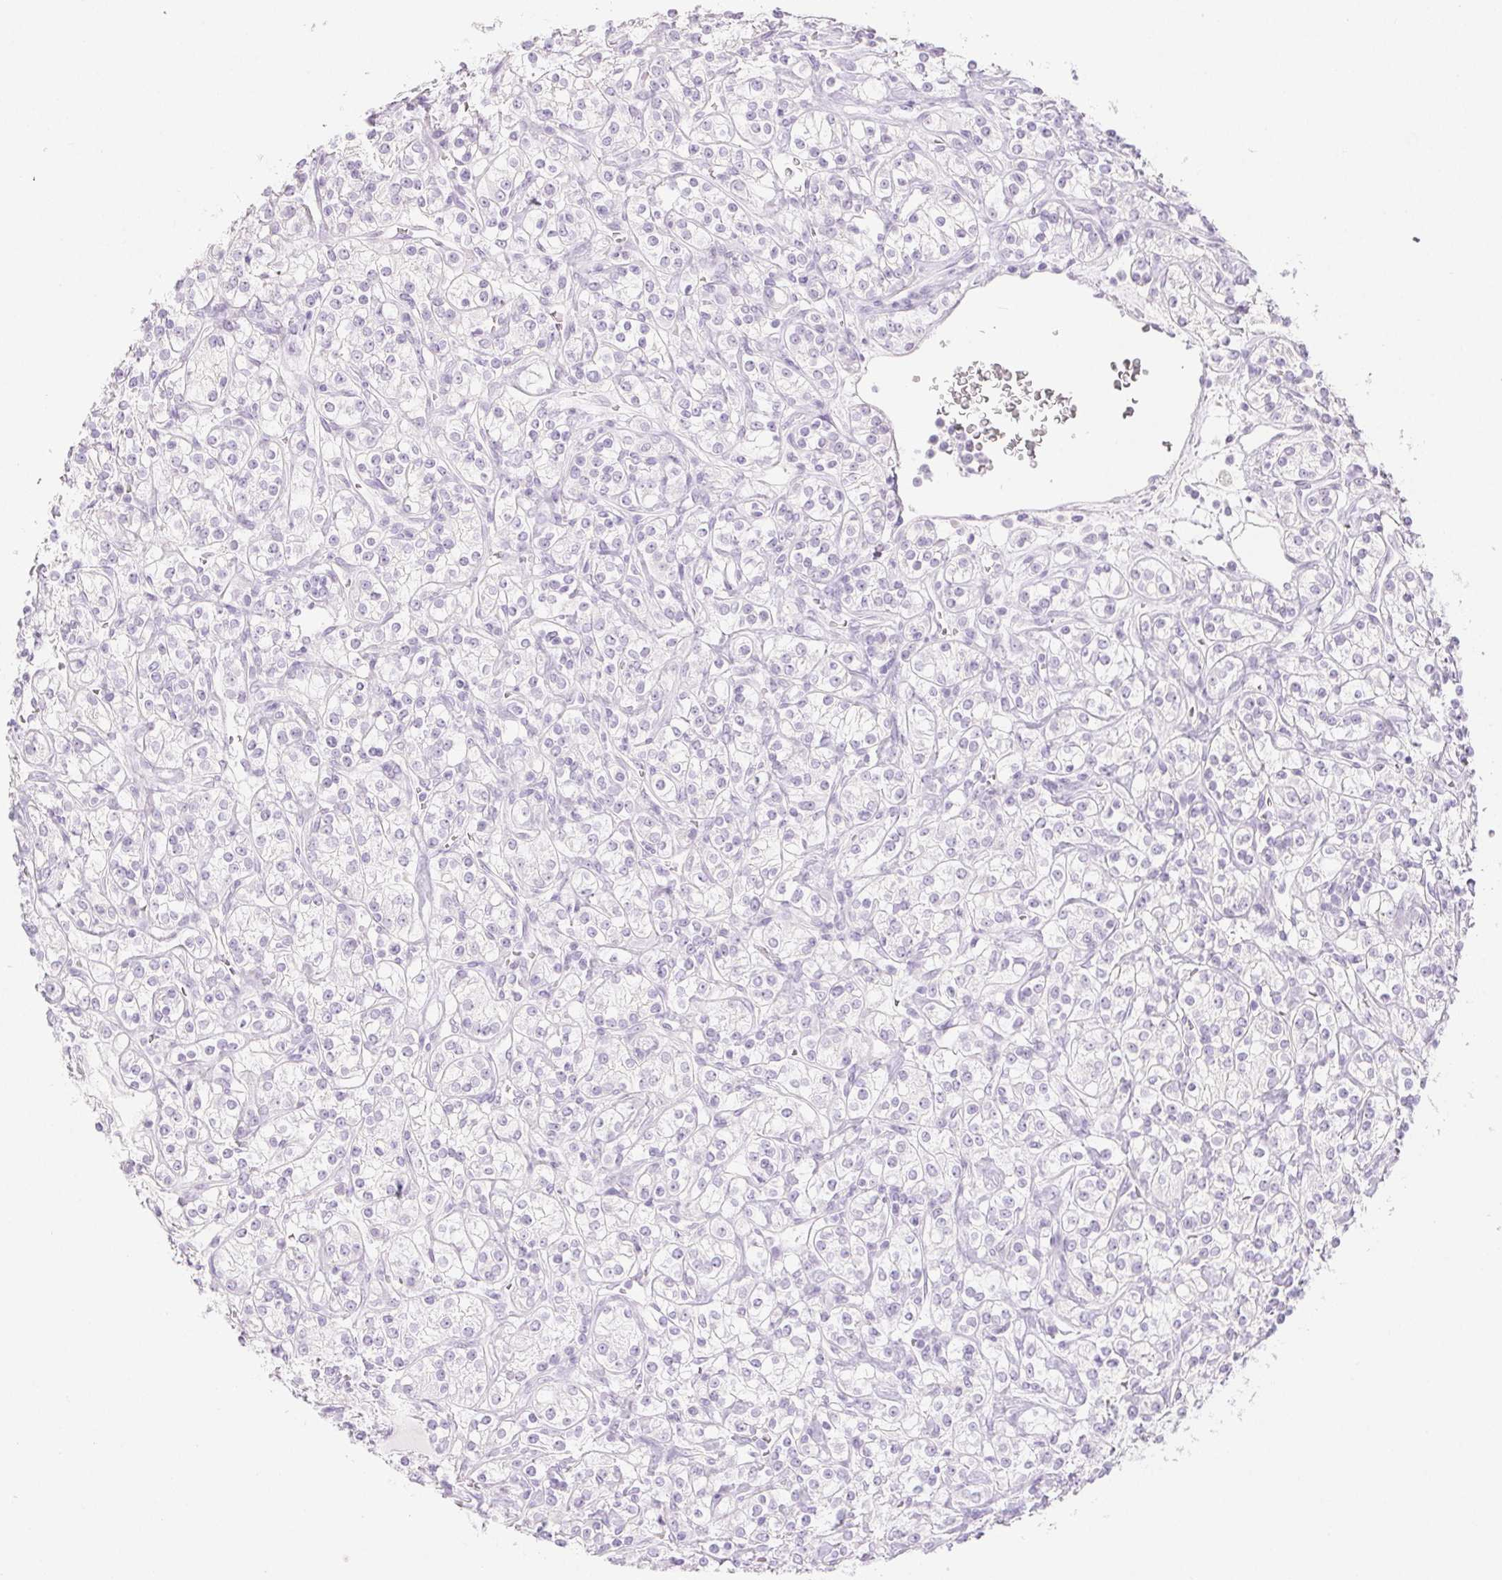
{"staining": {"intensity": "negative", "quantity": "none", "location": "none"}, "tissue": "renal cancer", "cell_type": "Tumor cells", "image_type": "cancer", "snomed": [{"axis": "morphology", "description": "Adenocarcinoma, NOS"}, {"axis": "topography", "description": "Kidney"}], "caption": "Photomicrograph shows no significant protein staining in tumor cells of adenocarcinoma (renal). (DAB (3,3'-diaminobenzidine) immunohistochemistry visualized using brightfield microscopy, high magnification).", "gene": "SPRR3", "patient": {"sex": "male", "age": 77}}